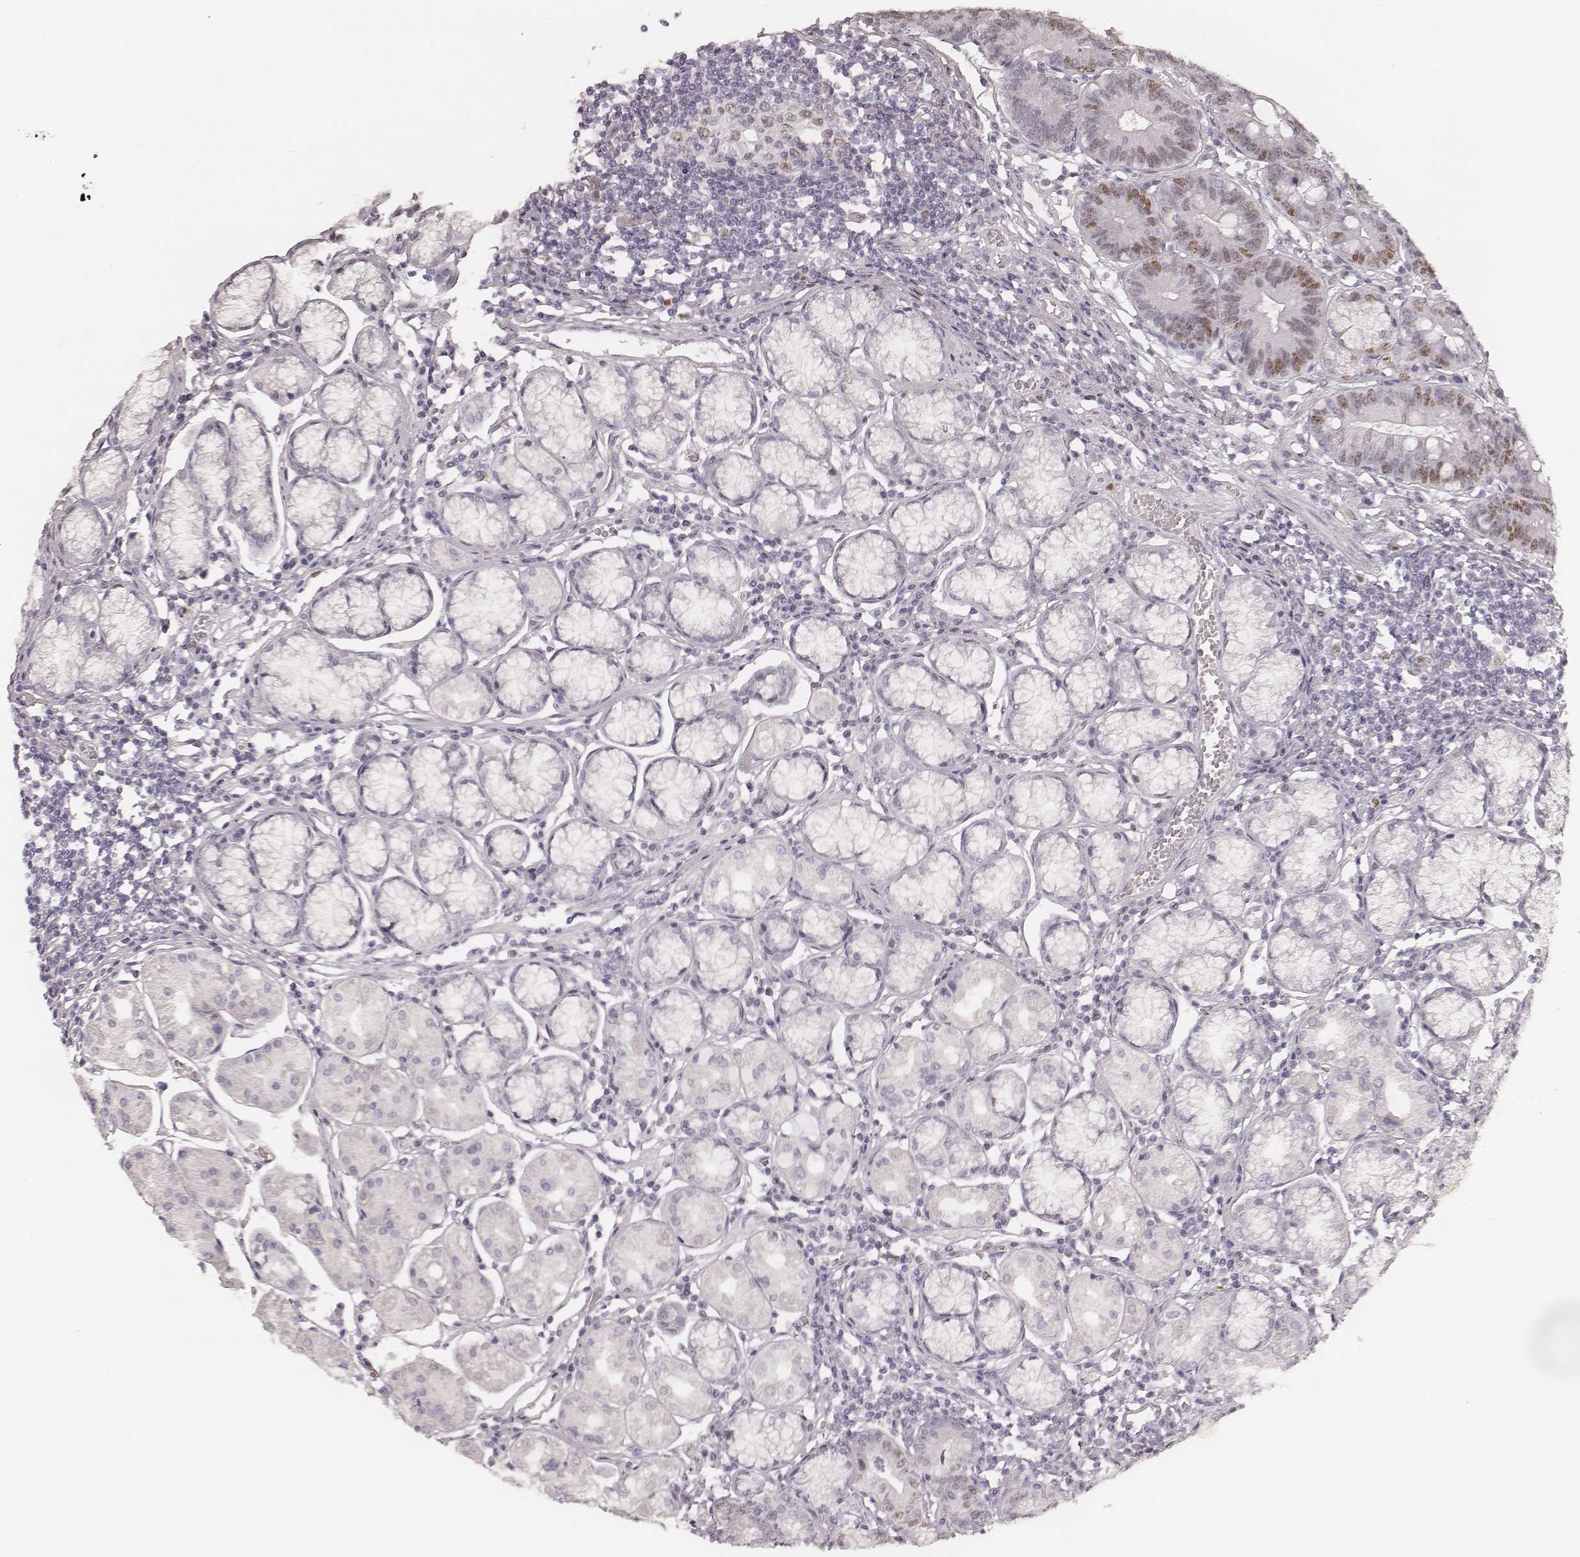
{"staining": {"intensity": "moderate", "quantity": "<25%", "location": "nuclear"}, "tissue": "stomach", "cell_type": "Glandular cells", "image_type": "normal", "snomed": [{"axis": "morphology", "description": "Normal tissue, NOS"}, {"axis": "topography", "description": "Stomach"}], "caption": "Immunohistochemical staining of benign human stomach shows low levels of moderate nuclear staining in about <25% of glandular cells. The staining is performed using DAB brown chromogen to label protein expression. The nuclei are counter-stained blue using hematoxylin.", "gene": "TEX37", "patient": {"sex": "male", "age": 55}}